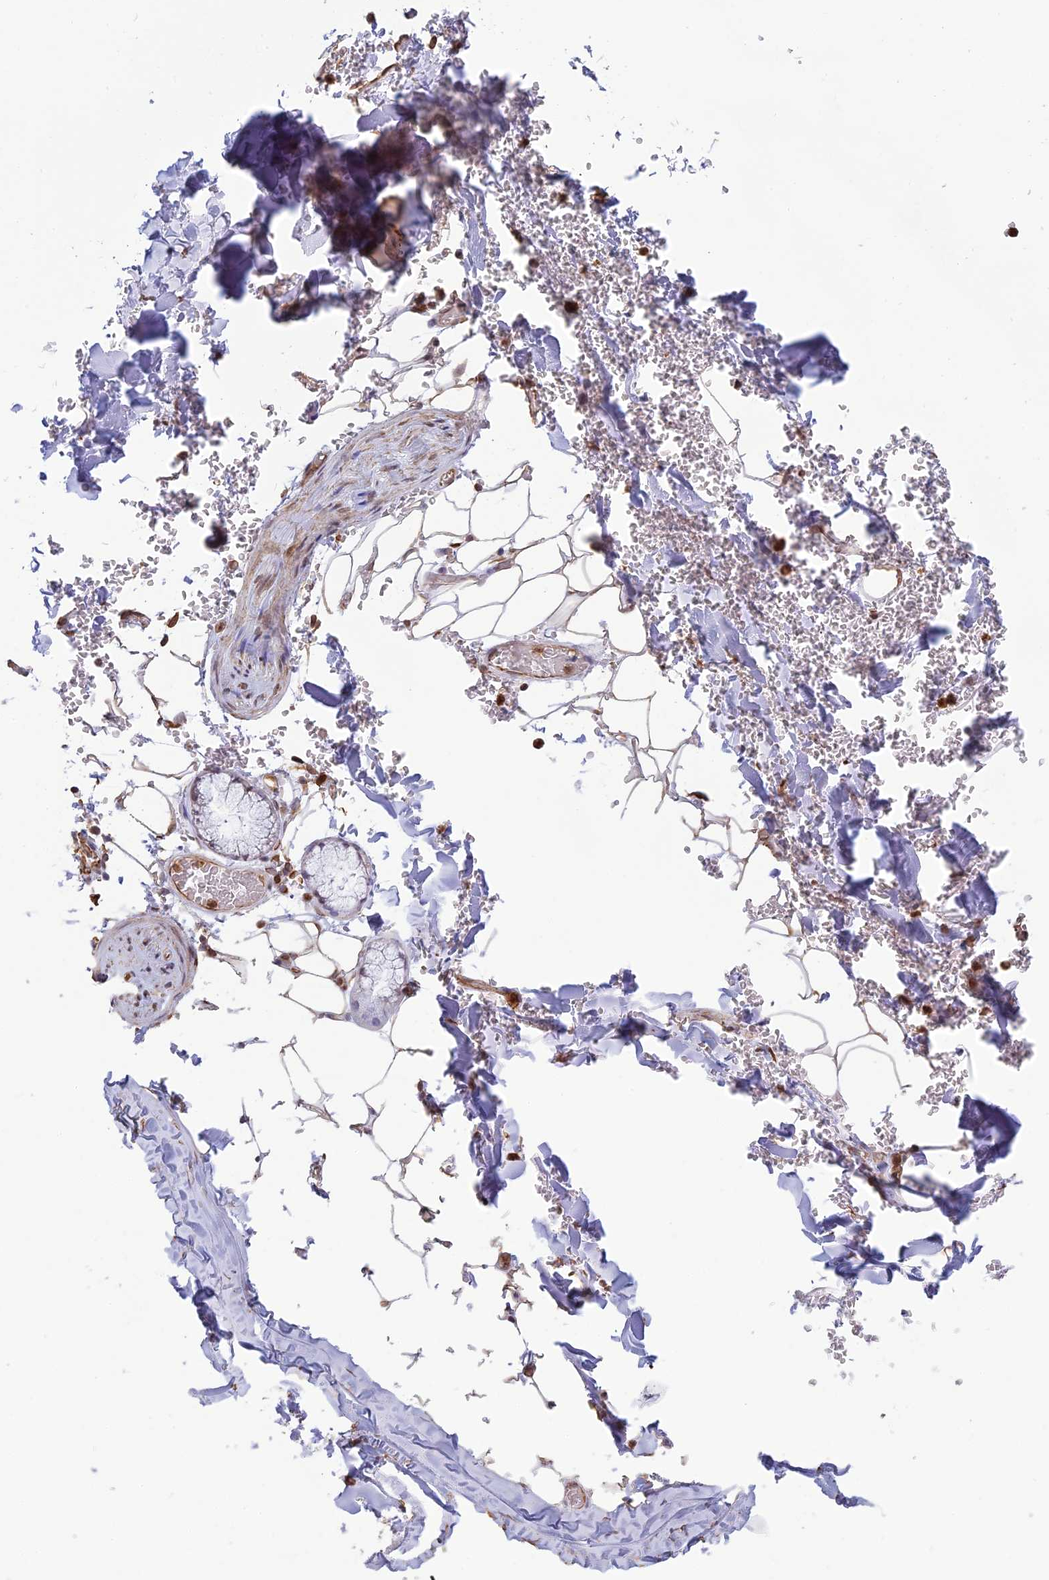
{"staining": {"intensity": "weak", "quantity": ">75%", "location": "cytoplasmic/membranous"}, "tissue": "adipose tissue", "cell_type": "Adipocytes", "image_type": "normal", "snomed": [{"axis": "morphology", "description": "Normal tissue, NOS"}, {"axis": "topography", "description": "Lymph node"}, {"axis": "topography", "description": "Bronchus"}], "caption": "Adipocytes exhibit low levels of weak cytoplasmic/membranous positivity in approximately >75% of cells in benign adipose tissue. The protein is stained brown, and the nuclei are stained in blue (DAB (3,3'-diaminobenzidine) IHC with brightfield microscopy, high magnification).", "gene": "APOBR", "patient": {"sex": "male", "age": 63}}